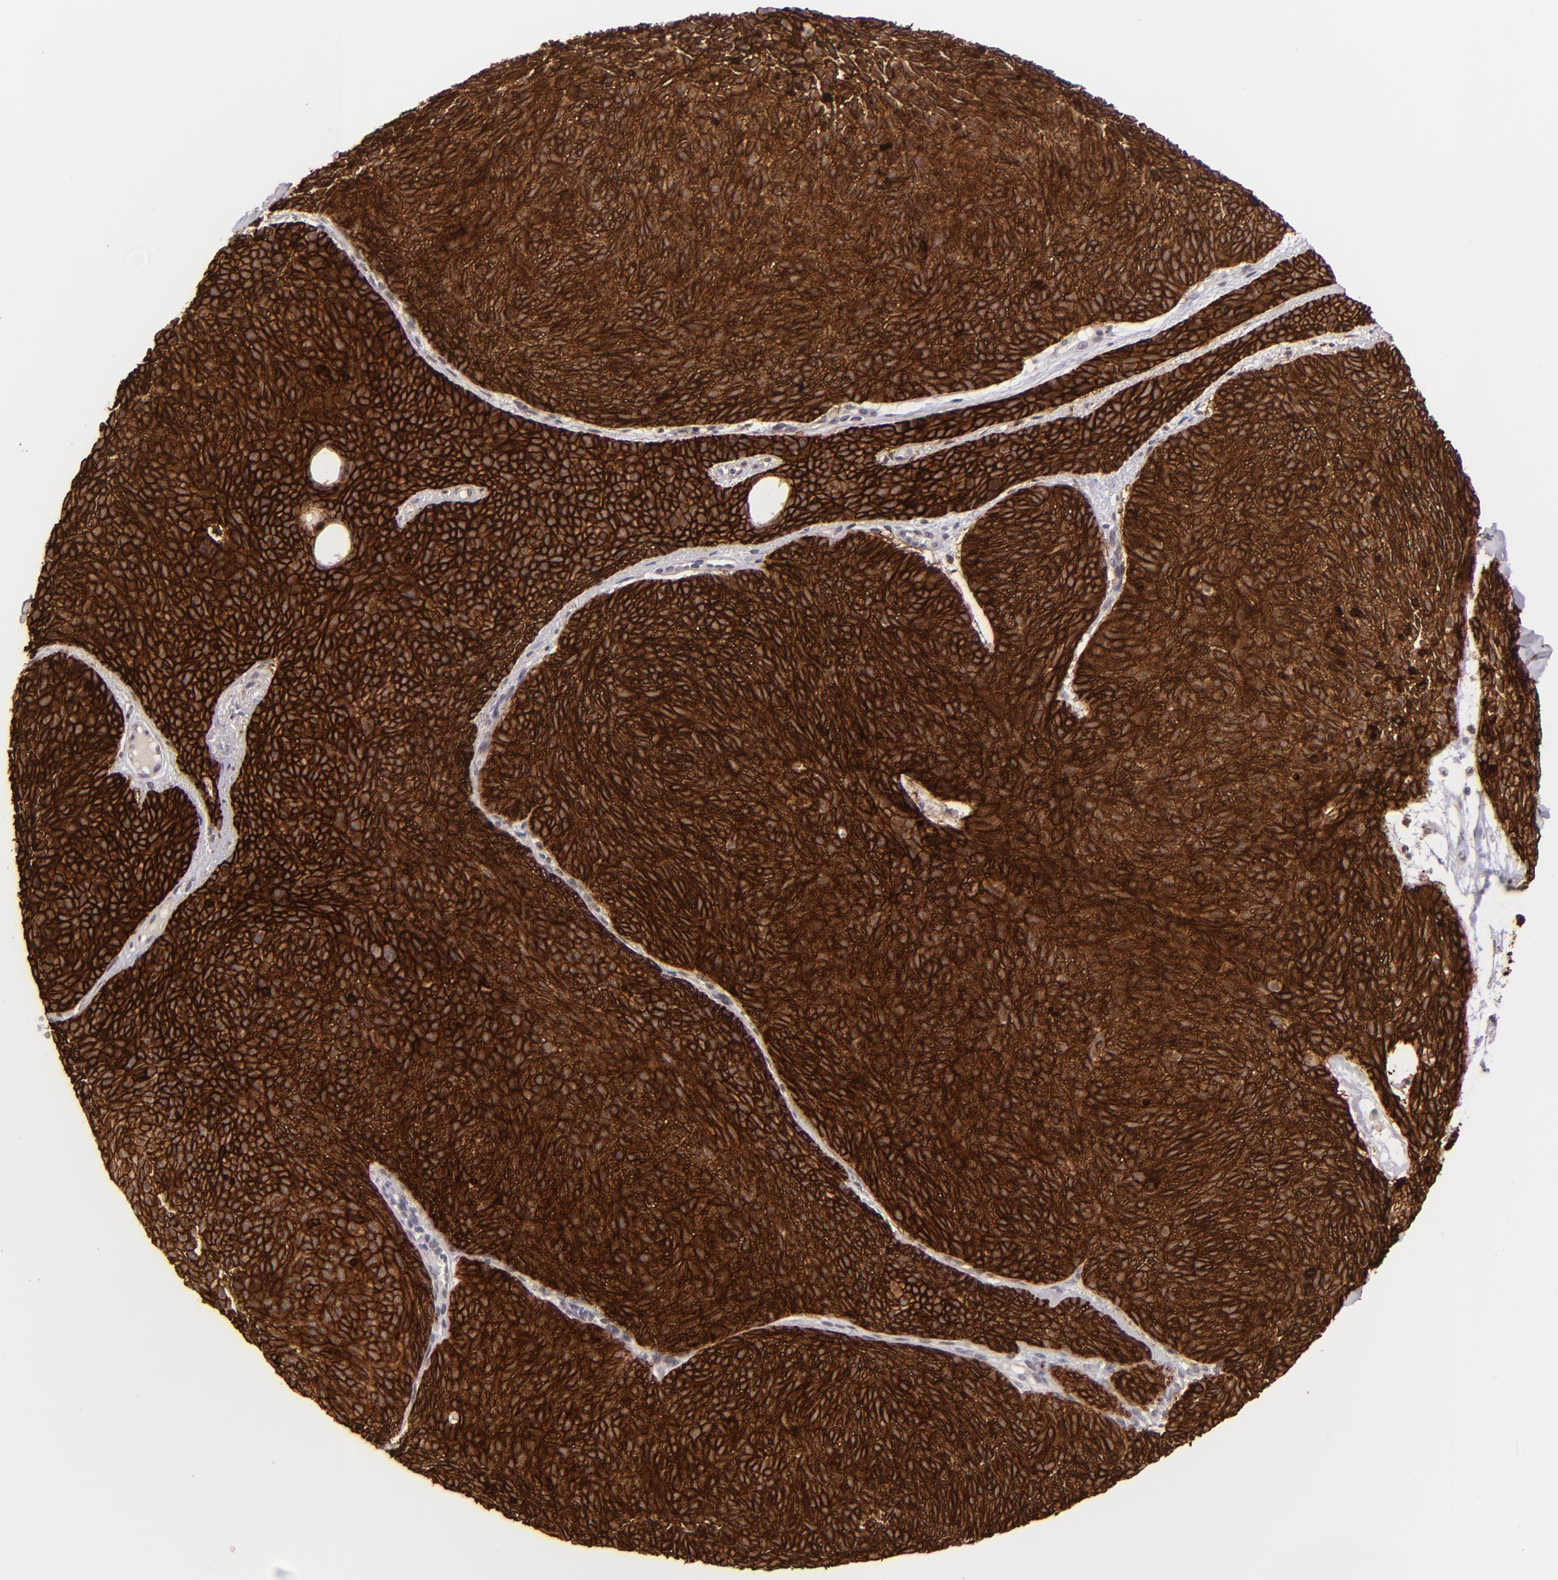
{"staining": {"intensity": "strong", "quantity": ">75%", "location": "cytoplasmic/membranous"}, "tissue": "skin cancer", "cell_type": "Tumor cells", "image_type": "cancer", "snomed": [{"axis": "morphology", "description": "Basal cell carcinoma"}, {"axis": "topography", "description": "Skin"}], "caption": "IHC micrograph of neoplastic tissue: human basal cell carcinoma (skin) stained using IHC displays high levels of strong protein expression localized specifically in the cytoplasmic/membranous of tumor cells, appearing as a cytoplasmic/membranous brown color.", "gene": "CLDN1", "patient": {"sex": "male", "age": 84}}